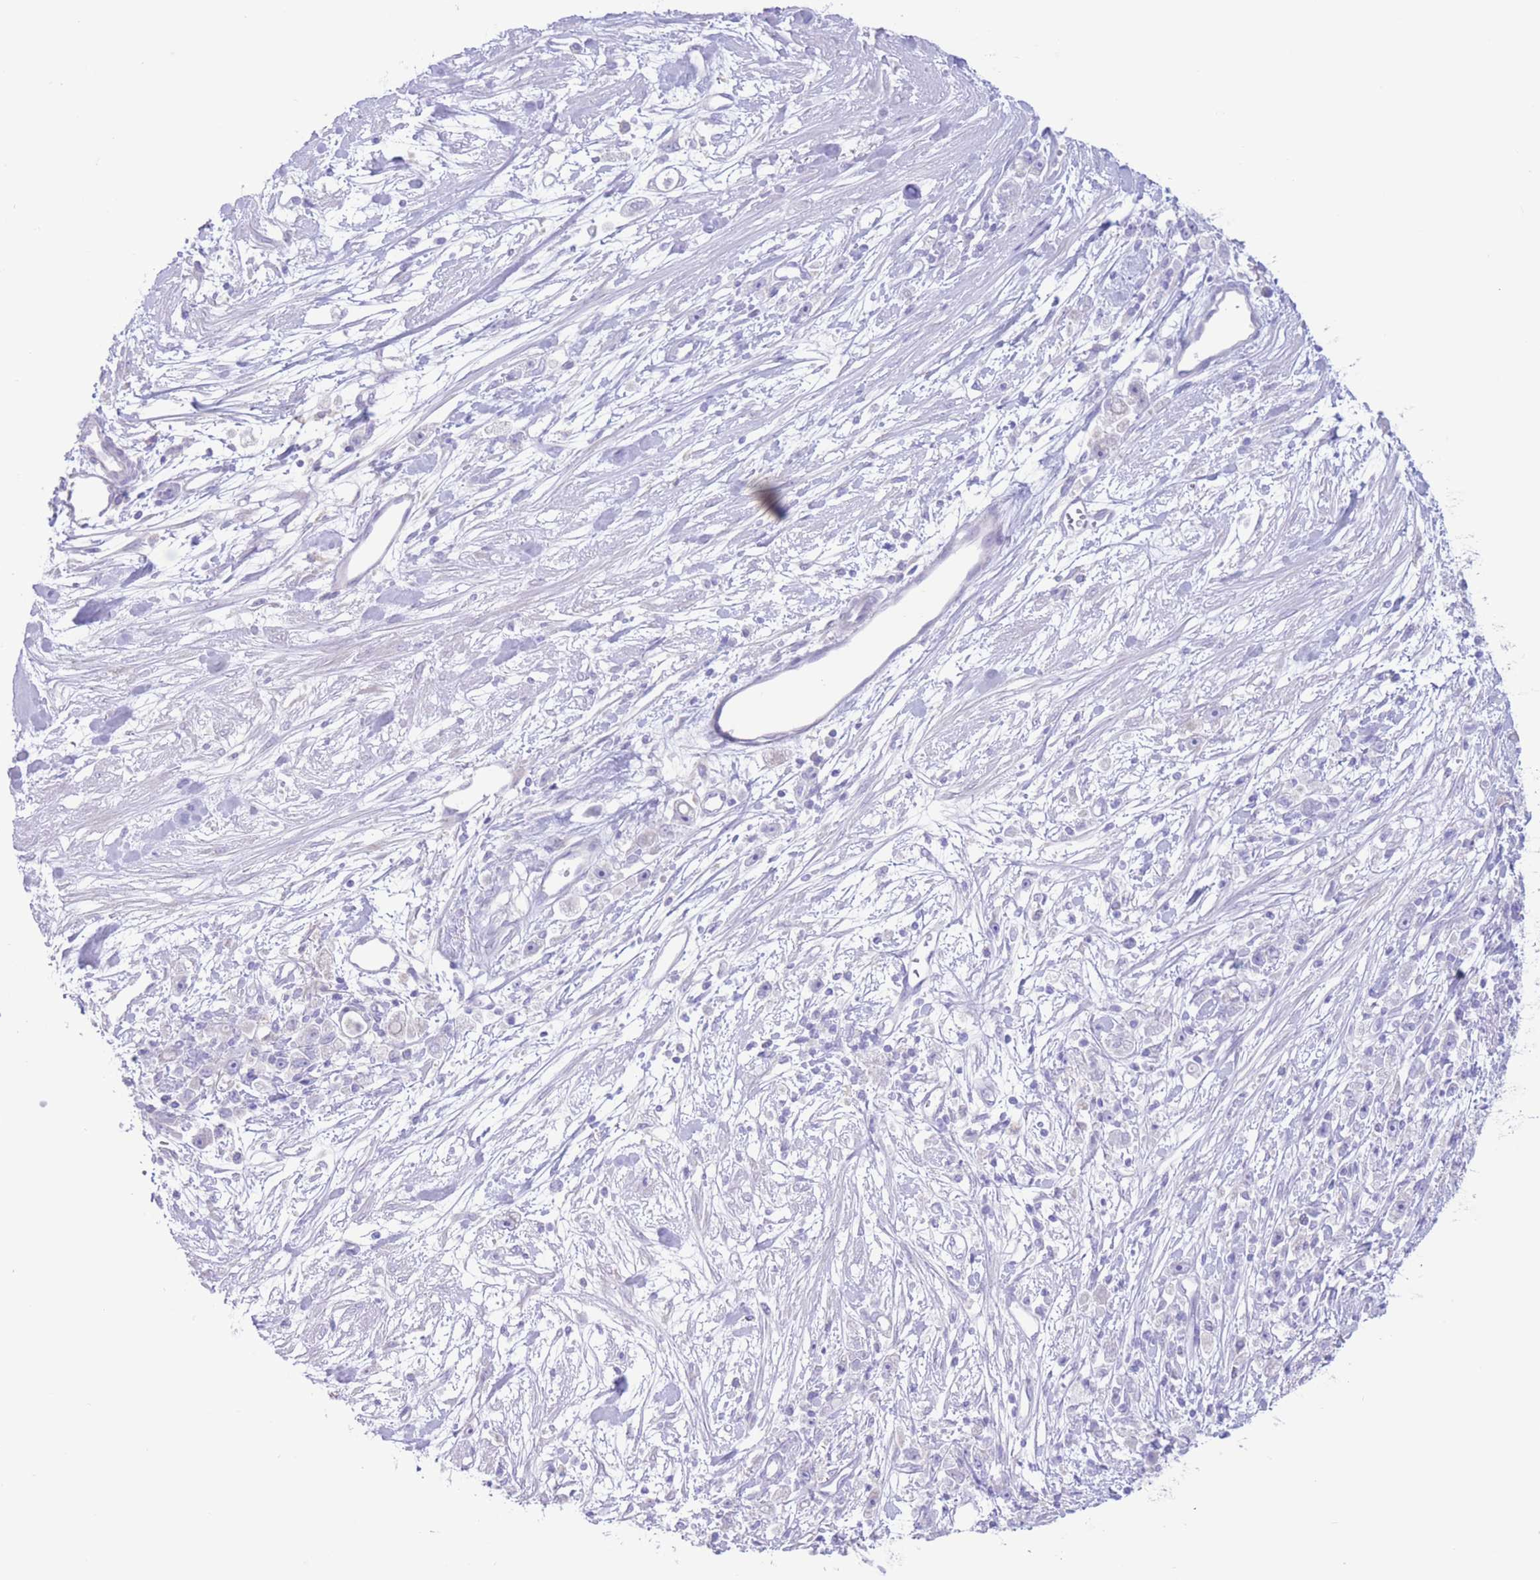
{"staining": {"intensity": "negative", "quantity": "none", "location": "none"}, "tissue": "stomach cancer", "cell_type": "Tumor cells", "image_type": "cancer", "snomed": [{"axis": "morphology", "description": "Adenocarcinoma, NOS"}, {"axis": "topography", "description": "Stomach"}], "caption": "A micrograph of human adenocarcinoma (stomach) is negative for staining in tumor cells. Nuclei are stained in blue.", "gene": "FAH", "patient": {"sex": "female", "age": 59}}